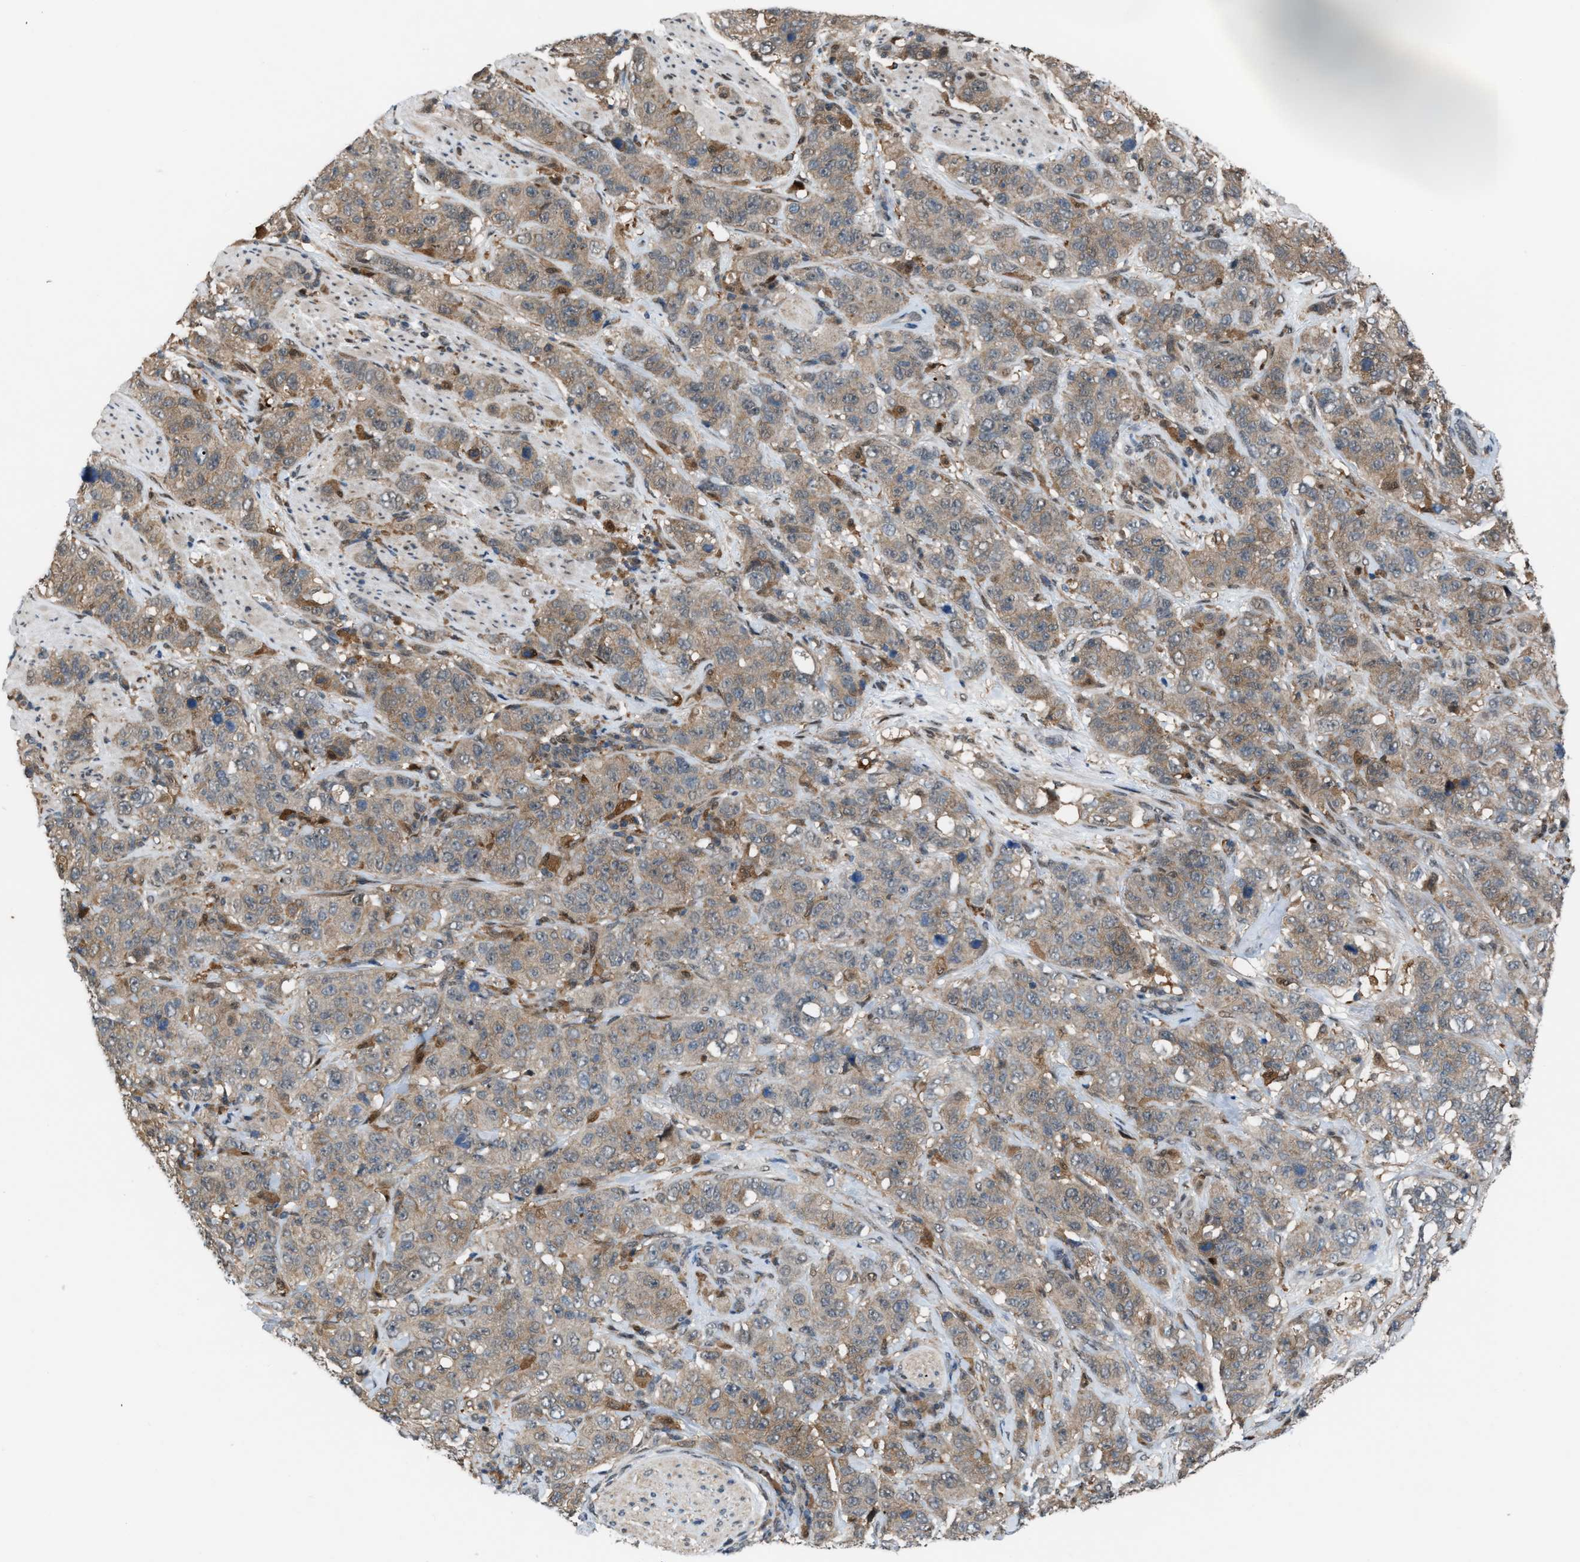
{"staining": {"intensity": "weak", "quantity": ">75%", "location": "cytoplasmic/membranous"}, "tissue": "stomach cancer", "cell_type": "Tumor cells", "image_type": "cancer", "snomed": [{"axis": "morphology", "description": "Adenocarcinoma, NOS"}, {"axis": "topography", "description": "Stomach"}], "caption": "Tumor cells show weak cytoplasmic/membranous staining in approximately >75% of cells in stomach cancer (adenocarcinoma). The staining is performed using DAB (3,3'-diaminobenzidine) brown chromogen to label protein expression. The nuclei are counter-stained blue using hematoxylin.", "gene": "RFFL", "patient": {"sex": "male", "age": 48}}